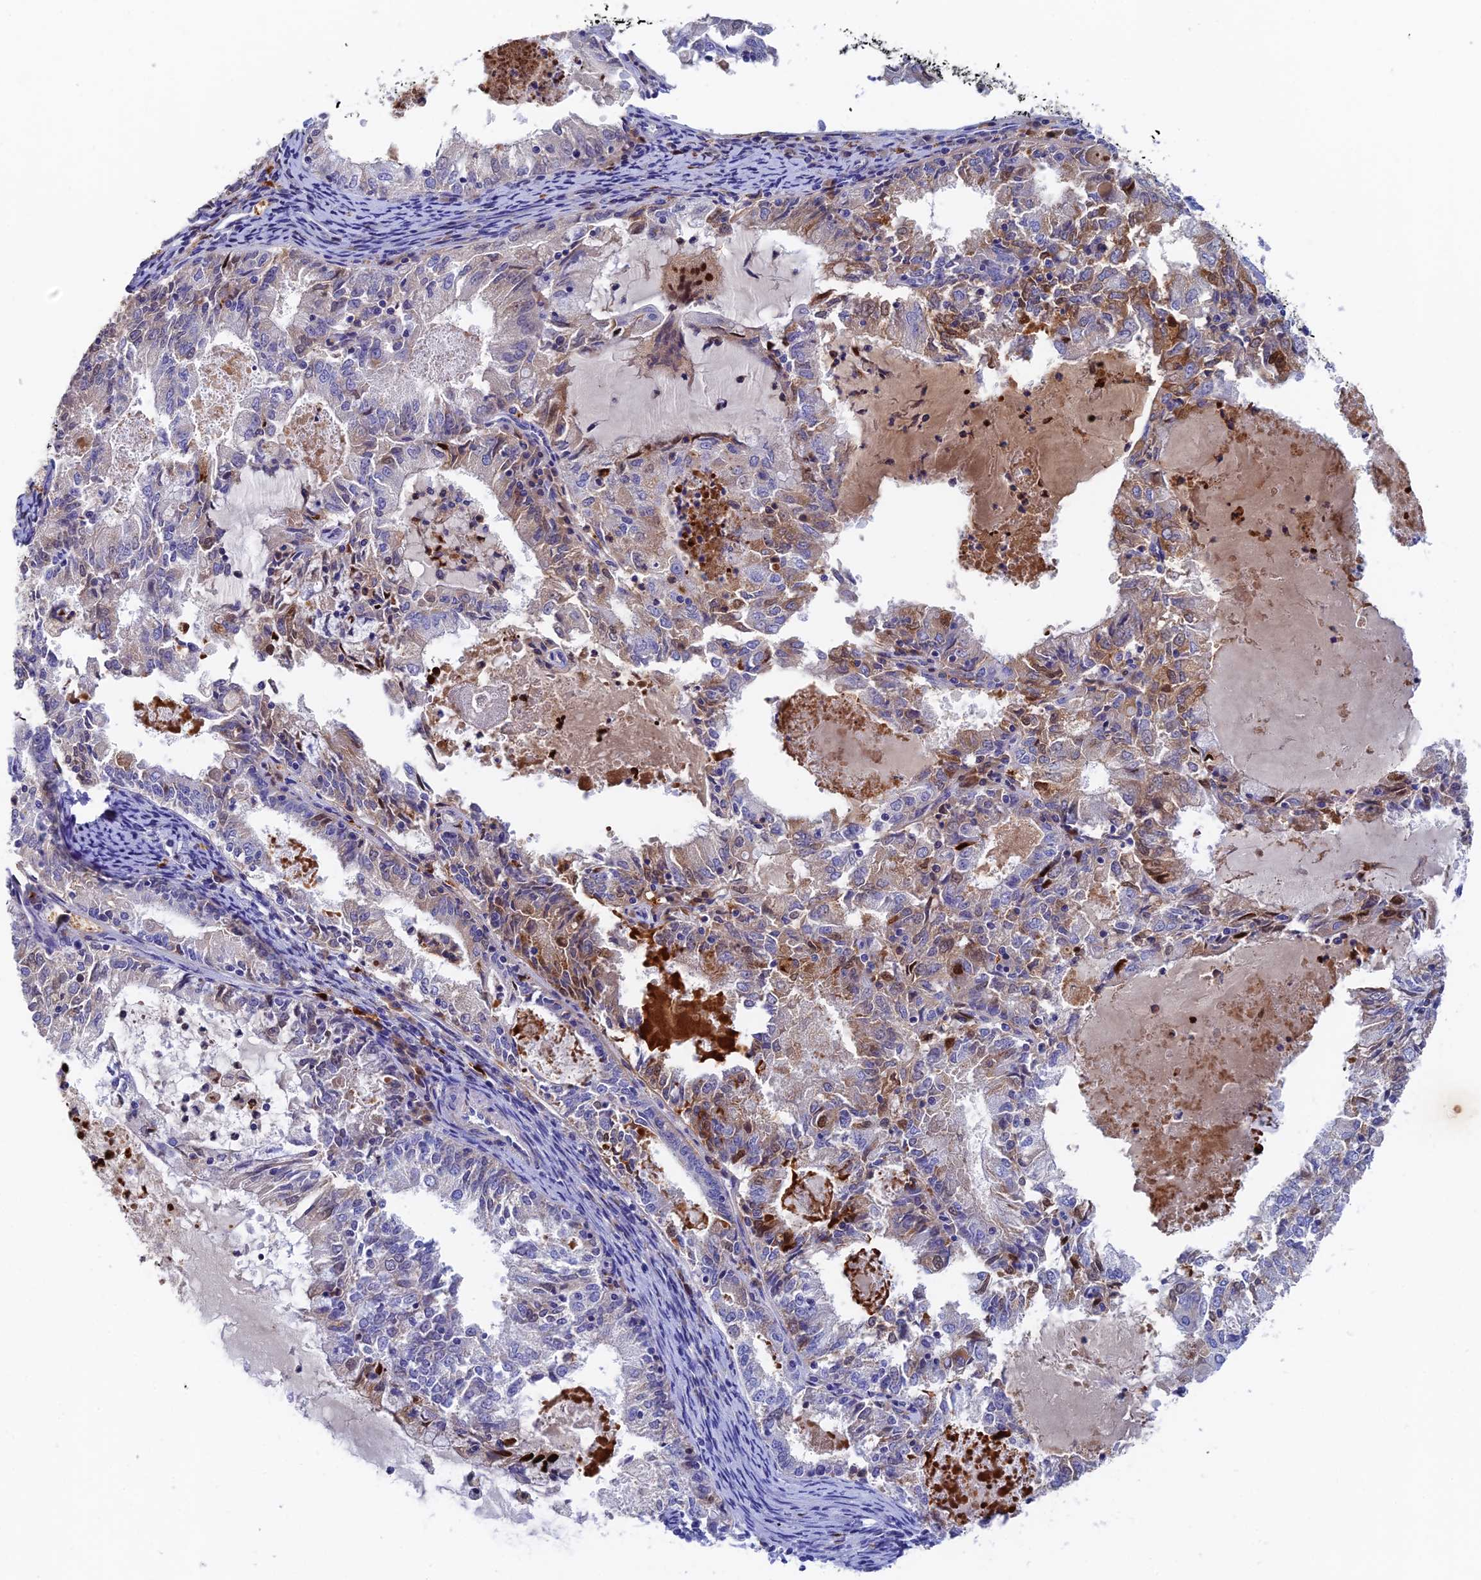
{"staining": {"intensity": "moderate", "quantity": "<25%", "location": "cytoplasmic/membranous"}, "tissue": "endometrial cancer", "cell_type": "Tumor cells", "image_type": "cancer", "snomed": [{"axis": "morphology", "description": "Adenocarcinoma, NOS"}, {"axis": "topography", "description": "Endometrium"}], "caption": "Endometrial cancer (adenocarcinoma) was stained to show a protein in brown. There is low levels of moderate cytoplasmic/membranous staining in approximately <25% of tumor cells.", "gene": "RPGRIP1L", "patient": {"sex": "female", "age": 57}}